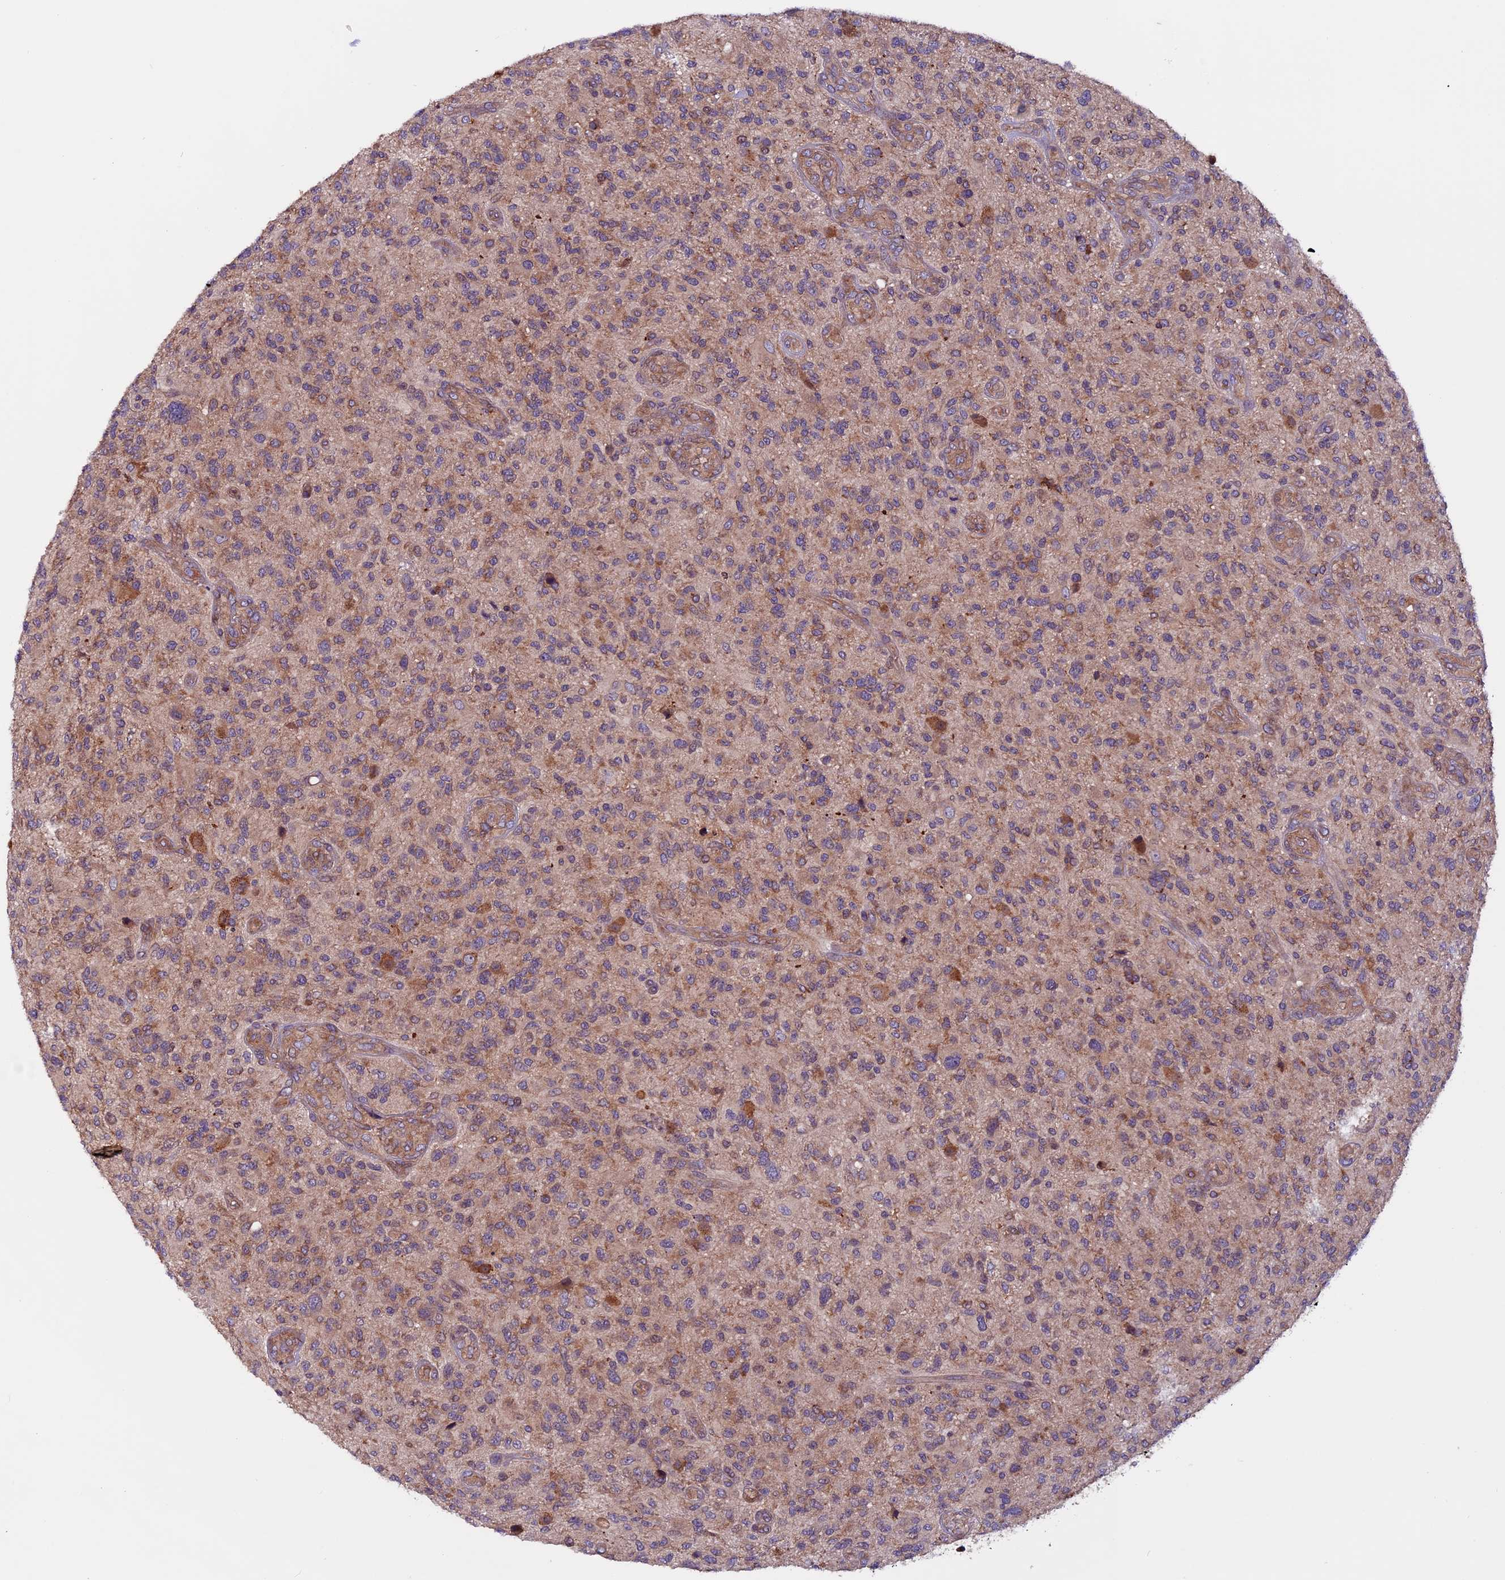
{"staining": {"intensity": "moderate", "quantity": "<25%", "location": "cytoplasmic/membranous"}, "tissue": "glioma", "cell_type": "Tumor cells", "image_type": "cancer", "snomed": [{"axis": "morphology", "description": "Glioma, malignant, High grade"}, {"axis": "topography", "description": "Brain"}], "caption": "Immunohistochemistry of human malignant high-grade glioma demonstrates low levels of moderate cytoplasmic/membranous expression in about <25% of tumor cells.", "gene": "ZNF598", "patient": {"sex": "male", "age": 47}}